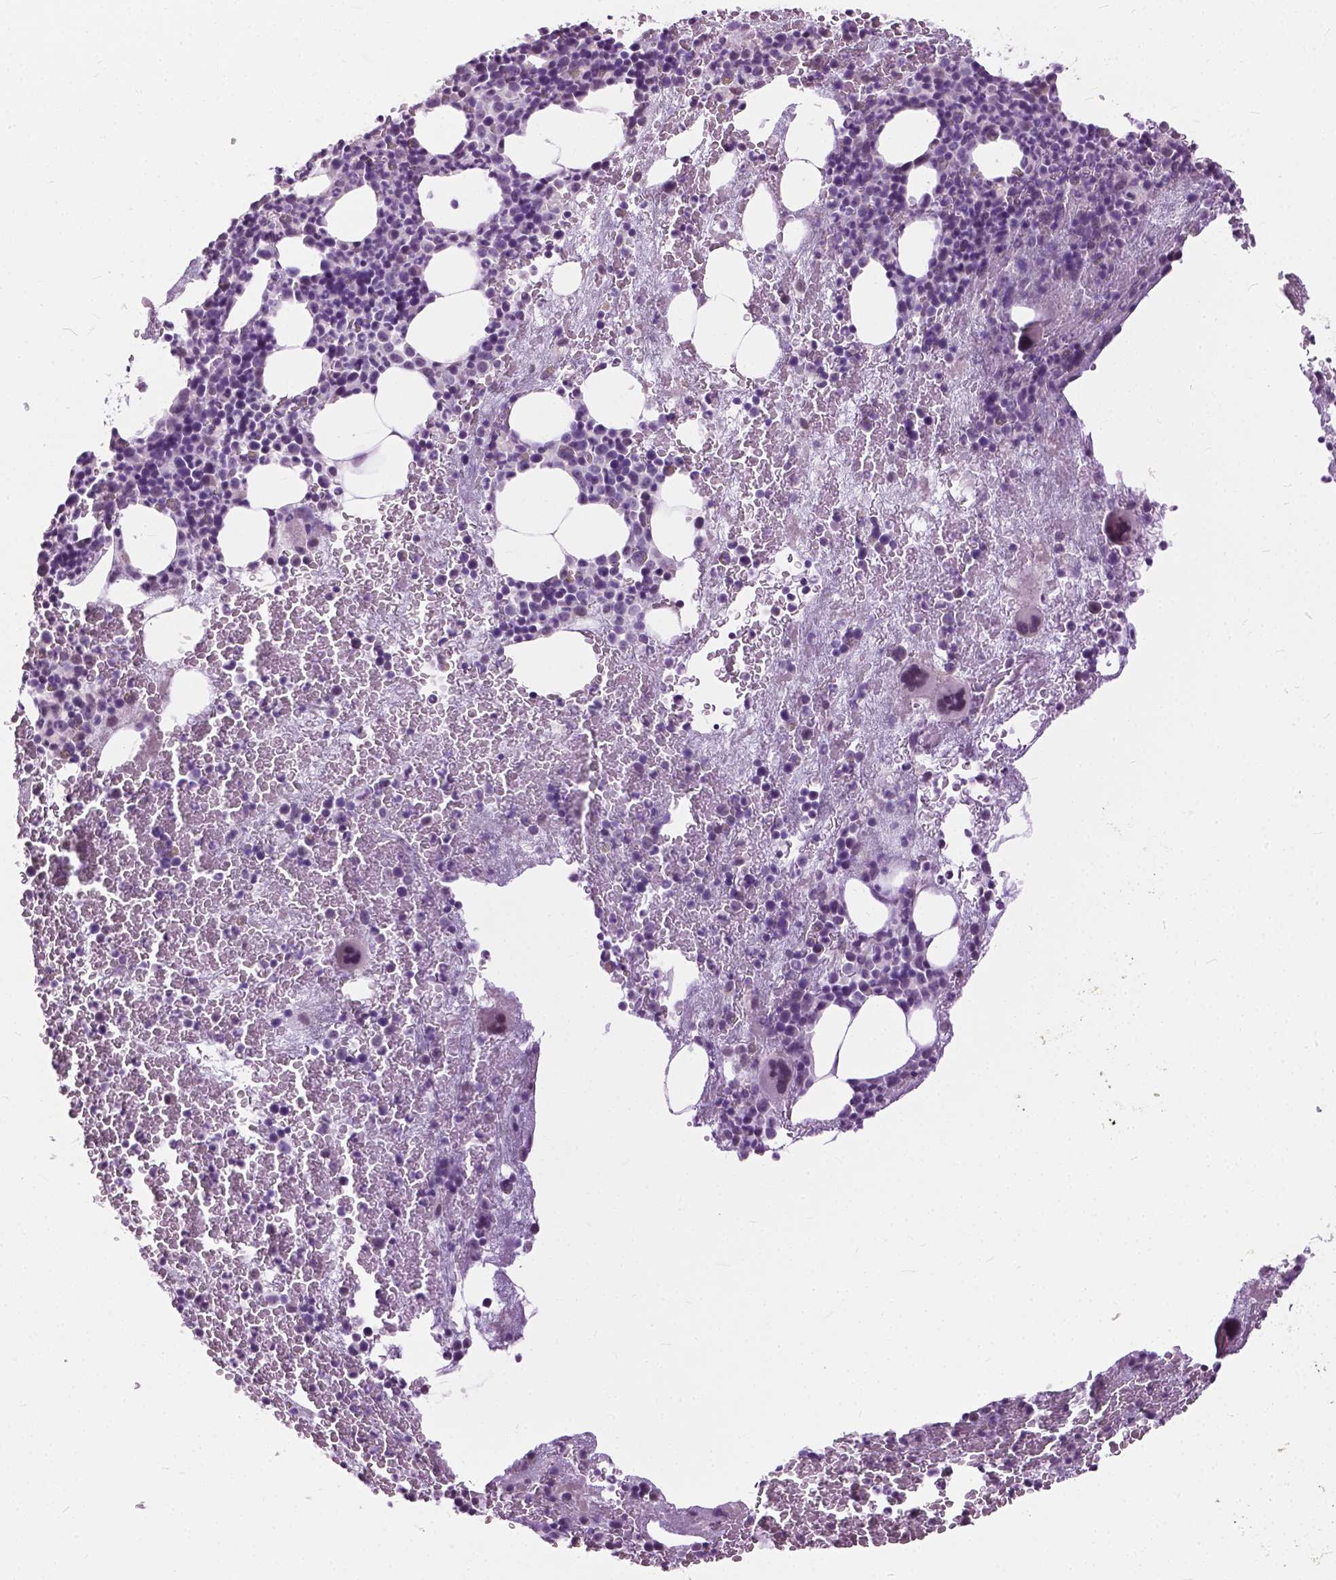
{"staining": {"intensity": "negative", "quantity": "none", "location": "none"}, "tissue": "bone marrow", "cell_type": "Hematopoietic cells", "image_type": "normal", "snomed": [{"axis": "morphology", "description": "Normal tissue, NOS"}, {"axis": "topography", "description": "Bone marrow"}], "caption": "Immunohistochemistry image of unremarkable bone marrow: bone marrow stained with DAB (3,3'-diaminobenzidine) reveals no significant protein expression in hematopoietic cells. The staining is performed using DAB brown chromogen with nuclei counter-stained in using hematoxylin.", "gene": "GPR37L1", "patient": {"sex": "male", "age": 44}}